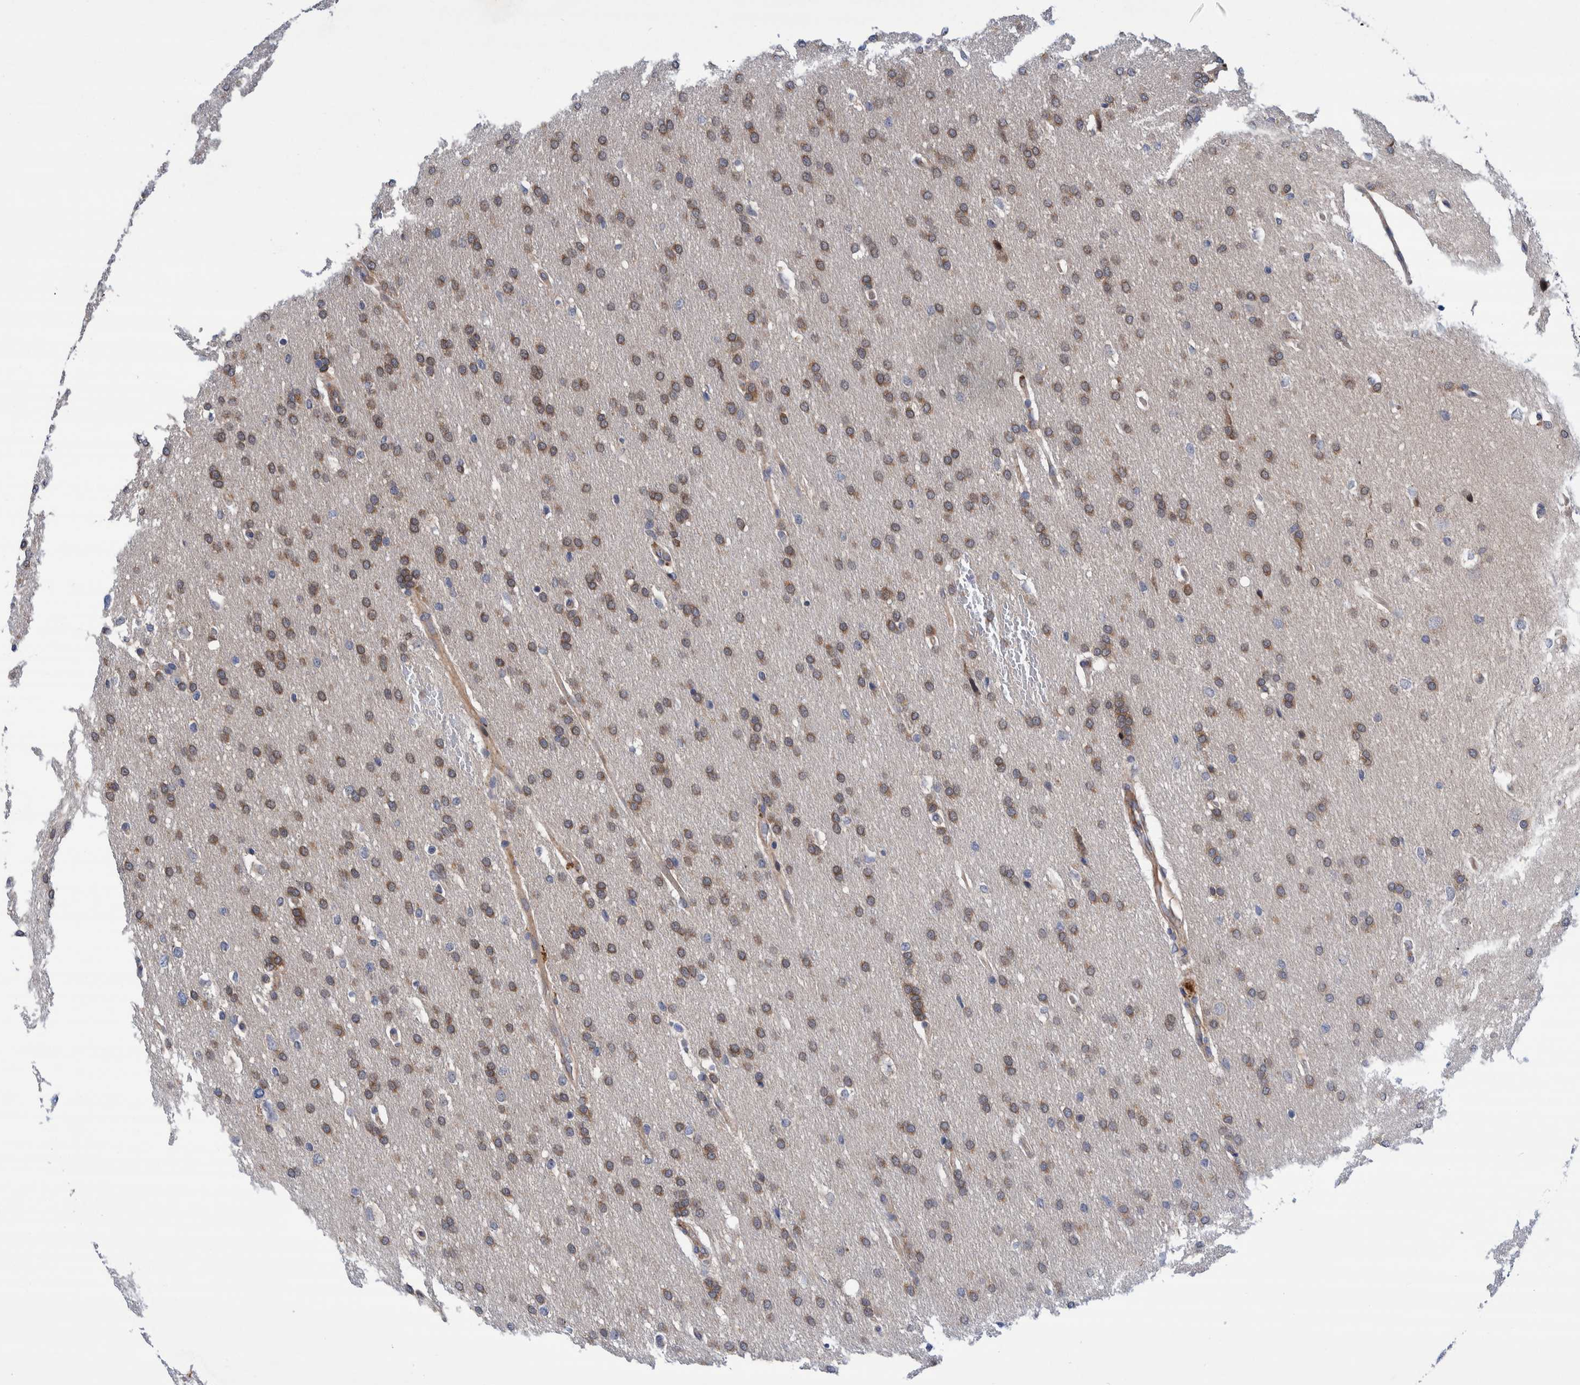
{"staining": {"intensity": "moderate", "quantity": ">75%", "location": "cytoplasmic/membranous,nuclear"}, "tissue": "glioma", "cell_type": "Tumor cells", "image_type": "cancer", "snomed": [{"axis": "morphology", "description": "Glioma, malignant, Low grade"}, {"axis": "topography", "description": "Brain"}], "caption": "Protein staining displays moderate cytoplasmic/membranous and nuclear staining in about >75% of tumor cells in glioma.", "gene": "GRPEL2", "patient": {"sex": "female", "age": 37}}